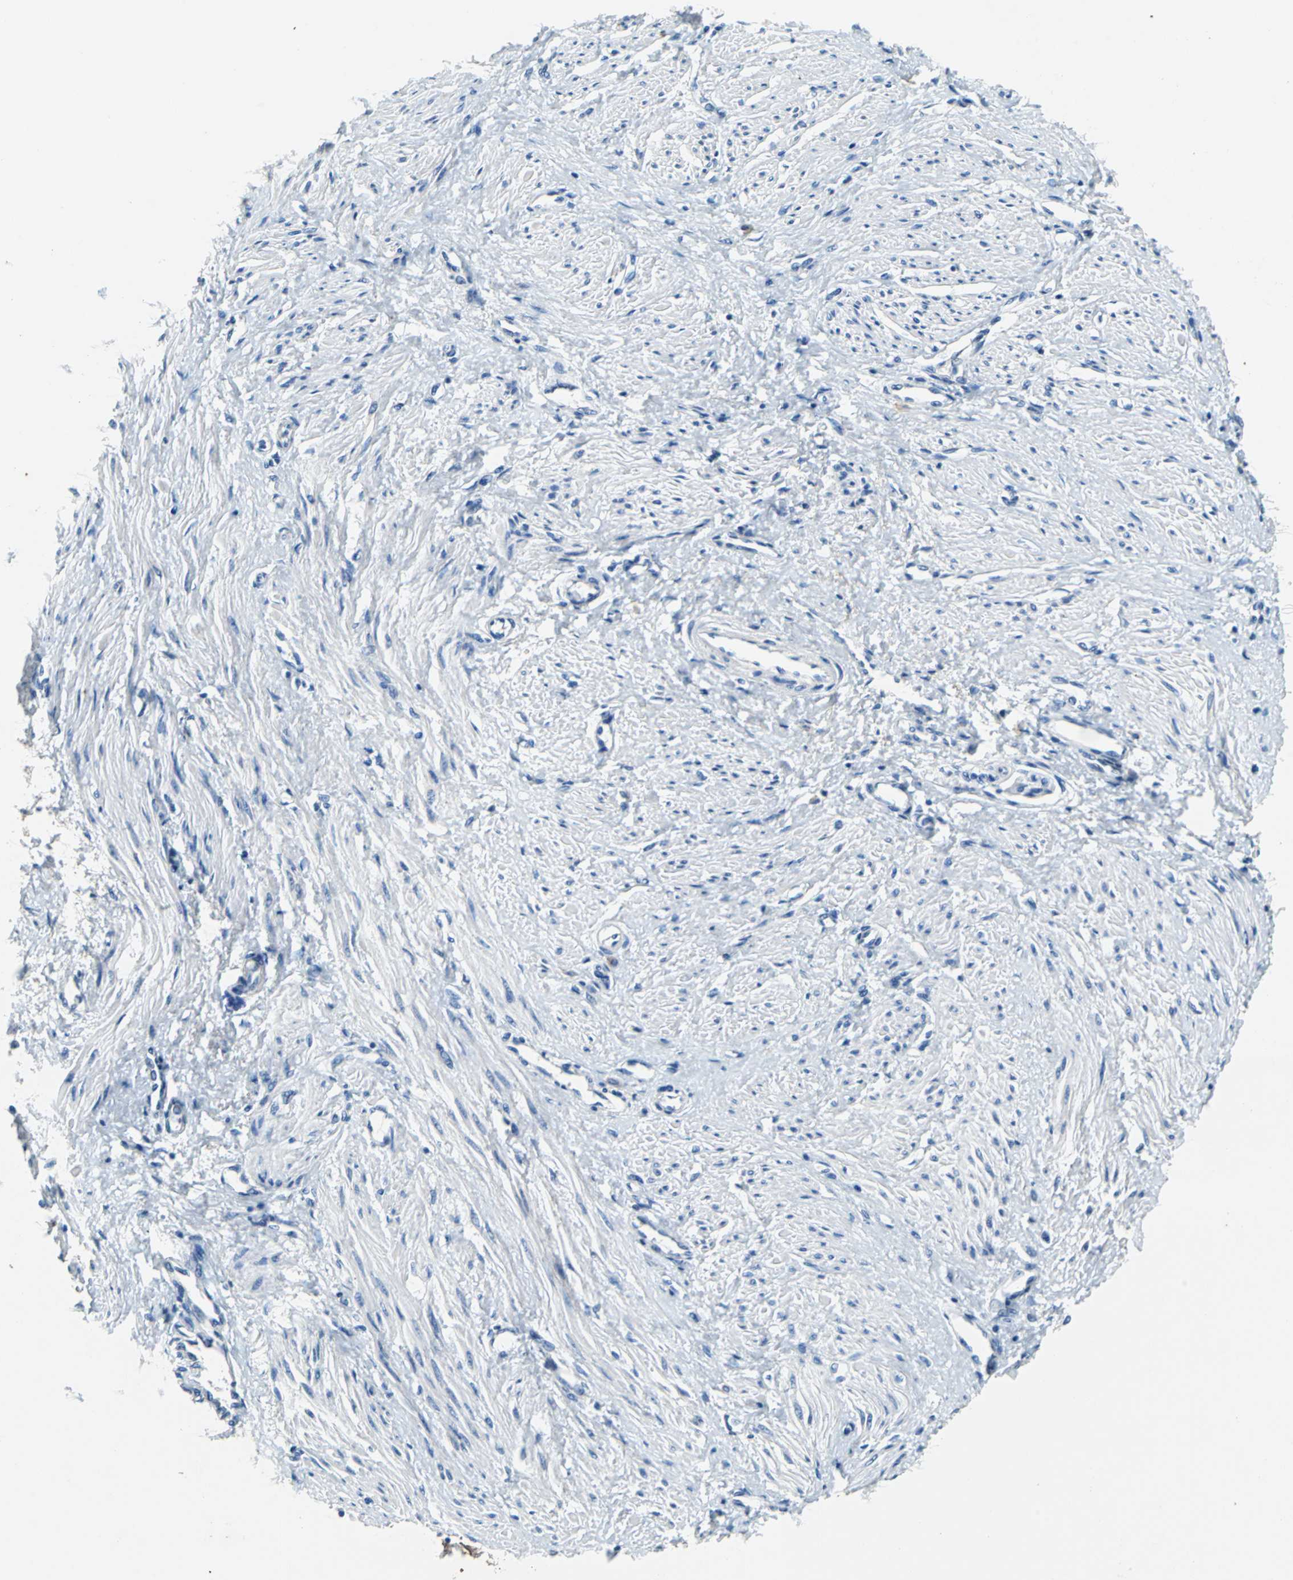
{"staining": {"intensity": "negative", "quantity": "none", "location": "none"}, "tissue": "smooth muscle", "cell_type": "Smooth muscle cells", "image_type": "normal", "snomed": [{"axis": "morphology", "description": "Normal tissue, NOS"}, {"axis": "topography", "description": "Smooth muscle"}, {"axis": "topography", "description": "Uterus"}], "caption": "Normal smooth muscle was stained to show a protein in brown. There is no significant positivity in smooth muscle cells.", "gene": "TEX264", "patient": {"sex": "female", "age": 39}}